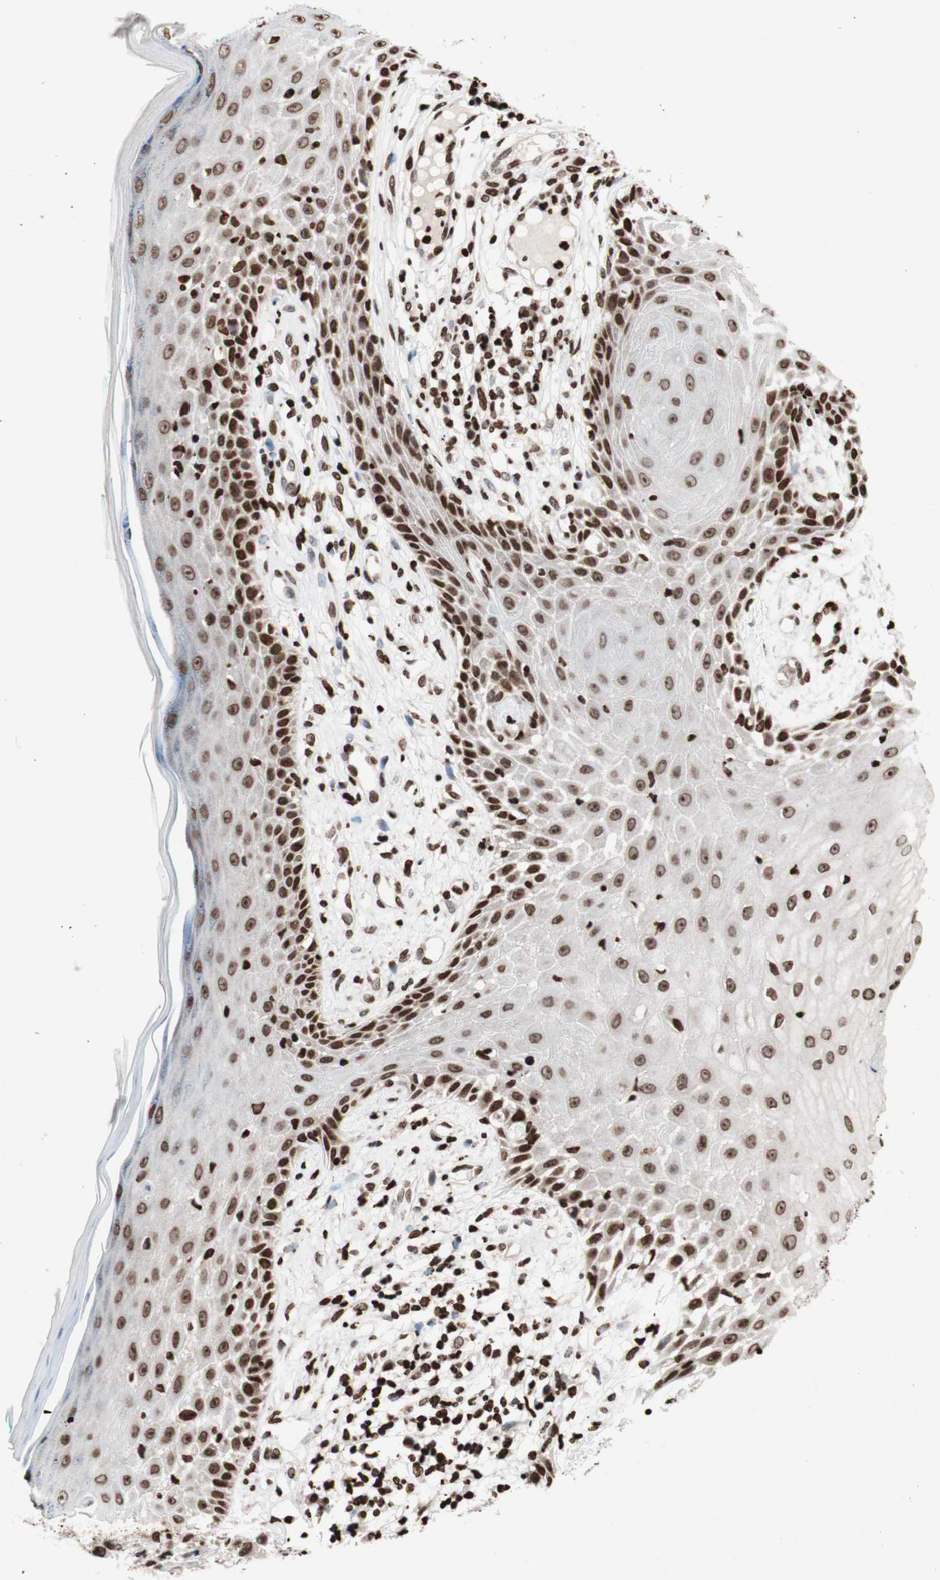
{"staining": {"intensity": "moderate", "quantity": ">75%", "location": "nuclear"}, "tissue": "skin cancer", "cell_type": "Tumor cells", "image_type": "cancer", "snomed": [{"axis": "morphology", "description": "Basal cell carcinoma"}, {"axis": "topography", "description": "Skin"}], "caption": "Skin cancer was stained to show a protein in brown. There is medium levels of moderate nuclear positivity in about >75% of tumor cells. (DAB (3,3'-diaminobenzidine) = brown stain, brightfield microscopy at high magnification).", "gene": "NCOA3", "patient": {"sex": "female", "age": 84}}